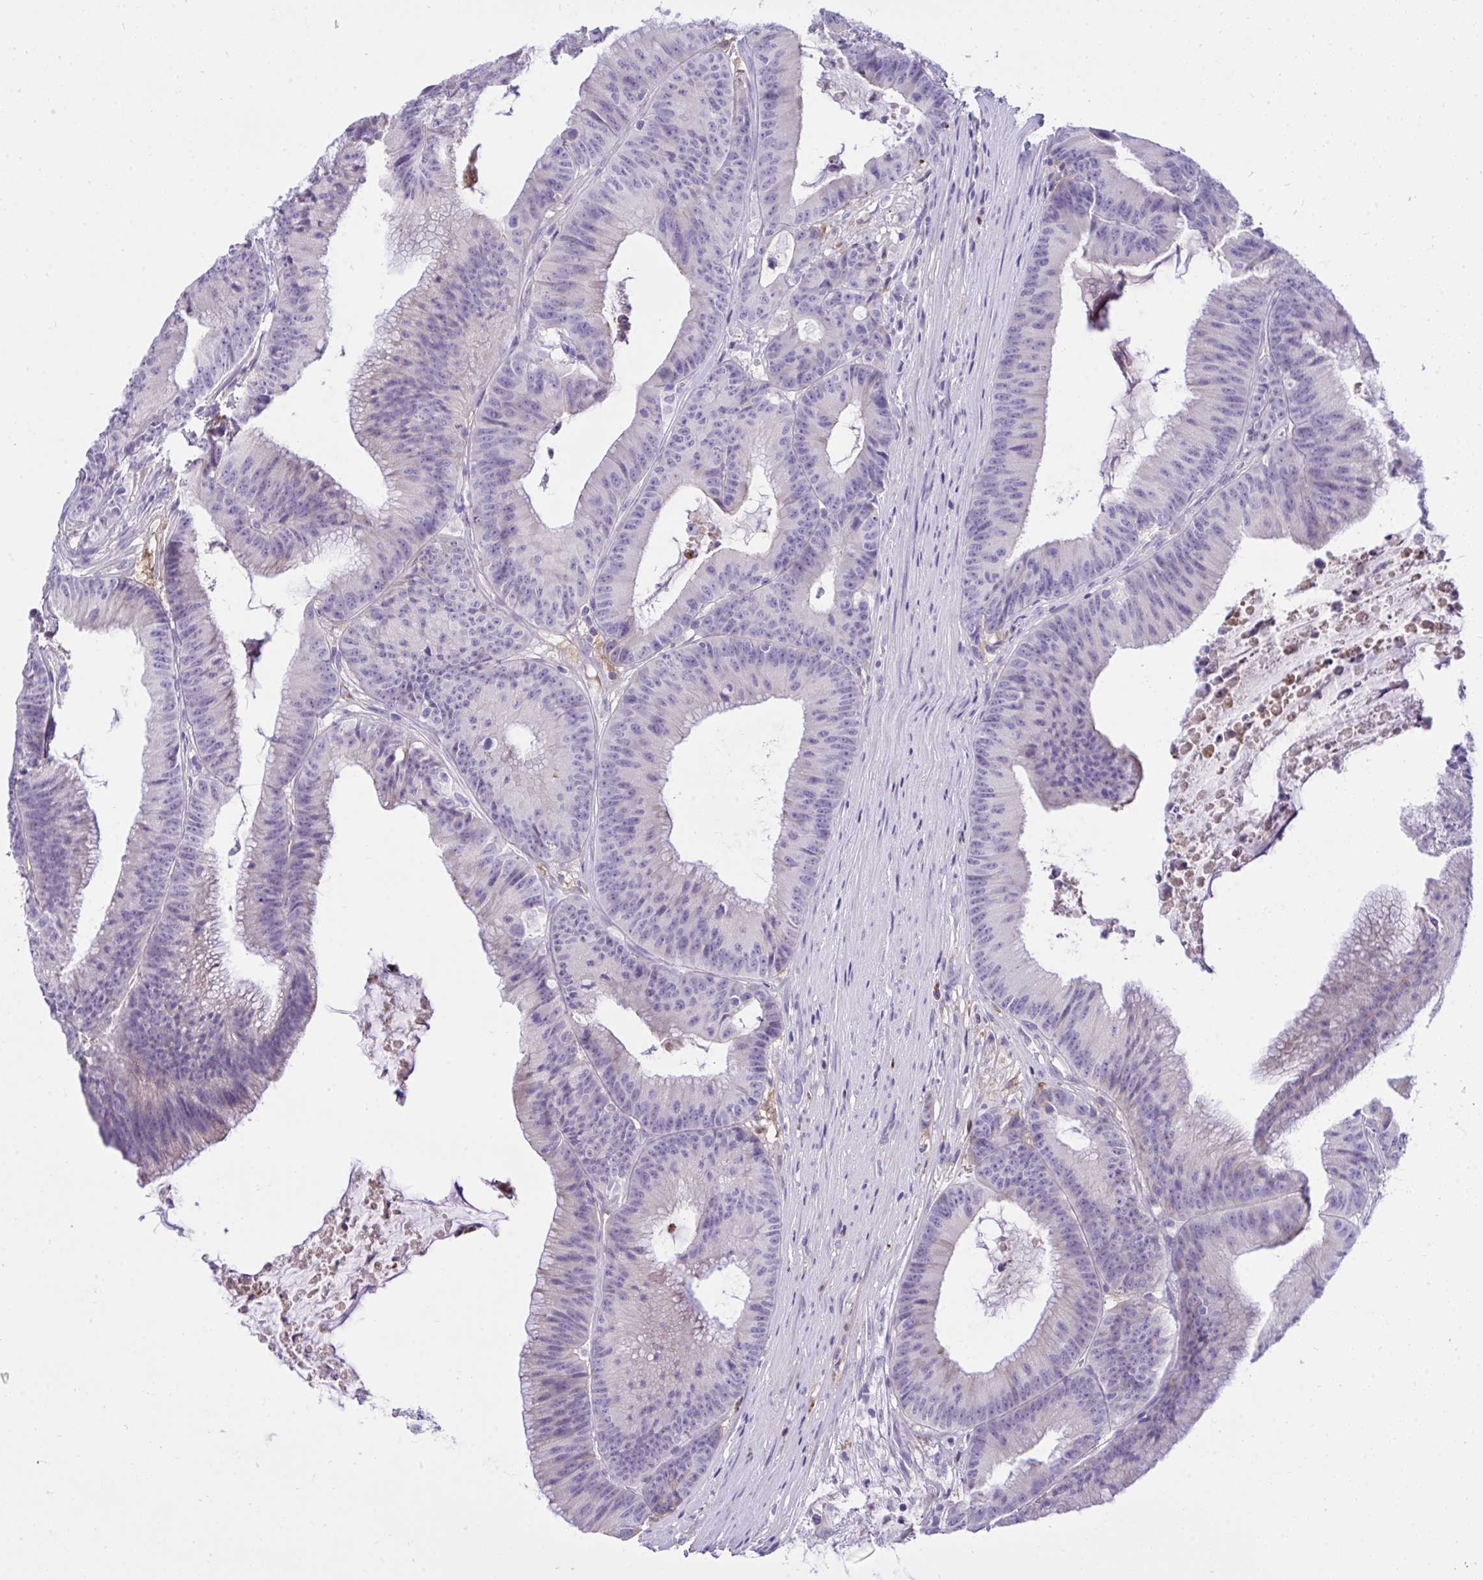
{"staining": {"intensity": "negative", "quantity": "none", "location": "none"}, "tissue": "colorectal cancer", "cell_type": "Tumor cells", "image_type": "cancer", "snomed": [{"axis": "morphology", "description": "Adenocarcinoma, NOS"}, {"axis": "topography", "description": "Colon"}], "caption": "Adenocarcinoma (colorectal) stained for a protein using IHC shows no expression tumor cells.", "gene": "HRG", "patient": {"sex": "female", "age": 78}}